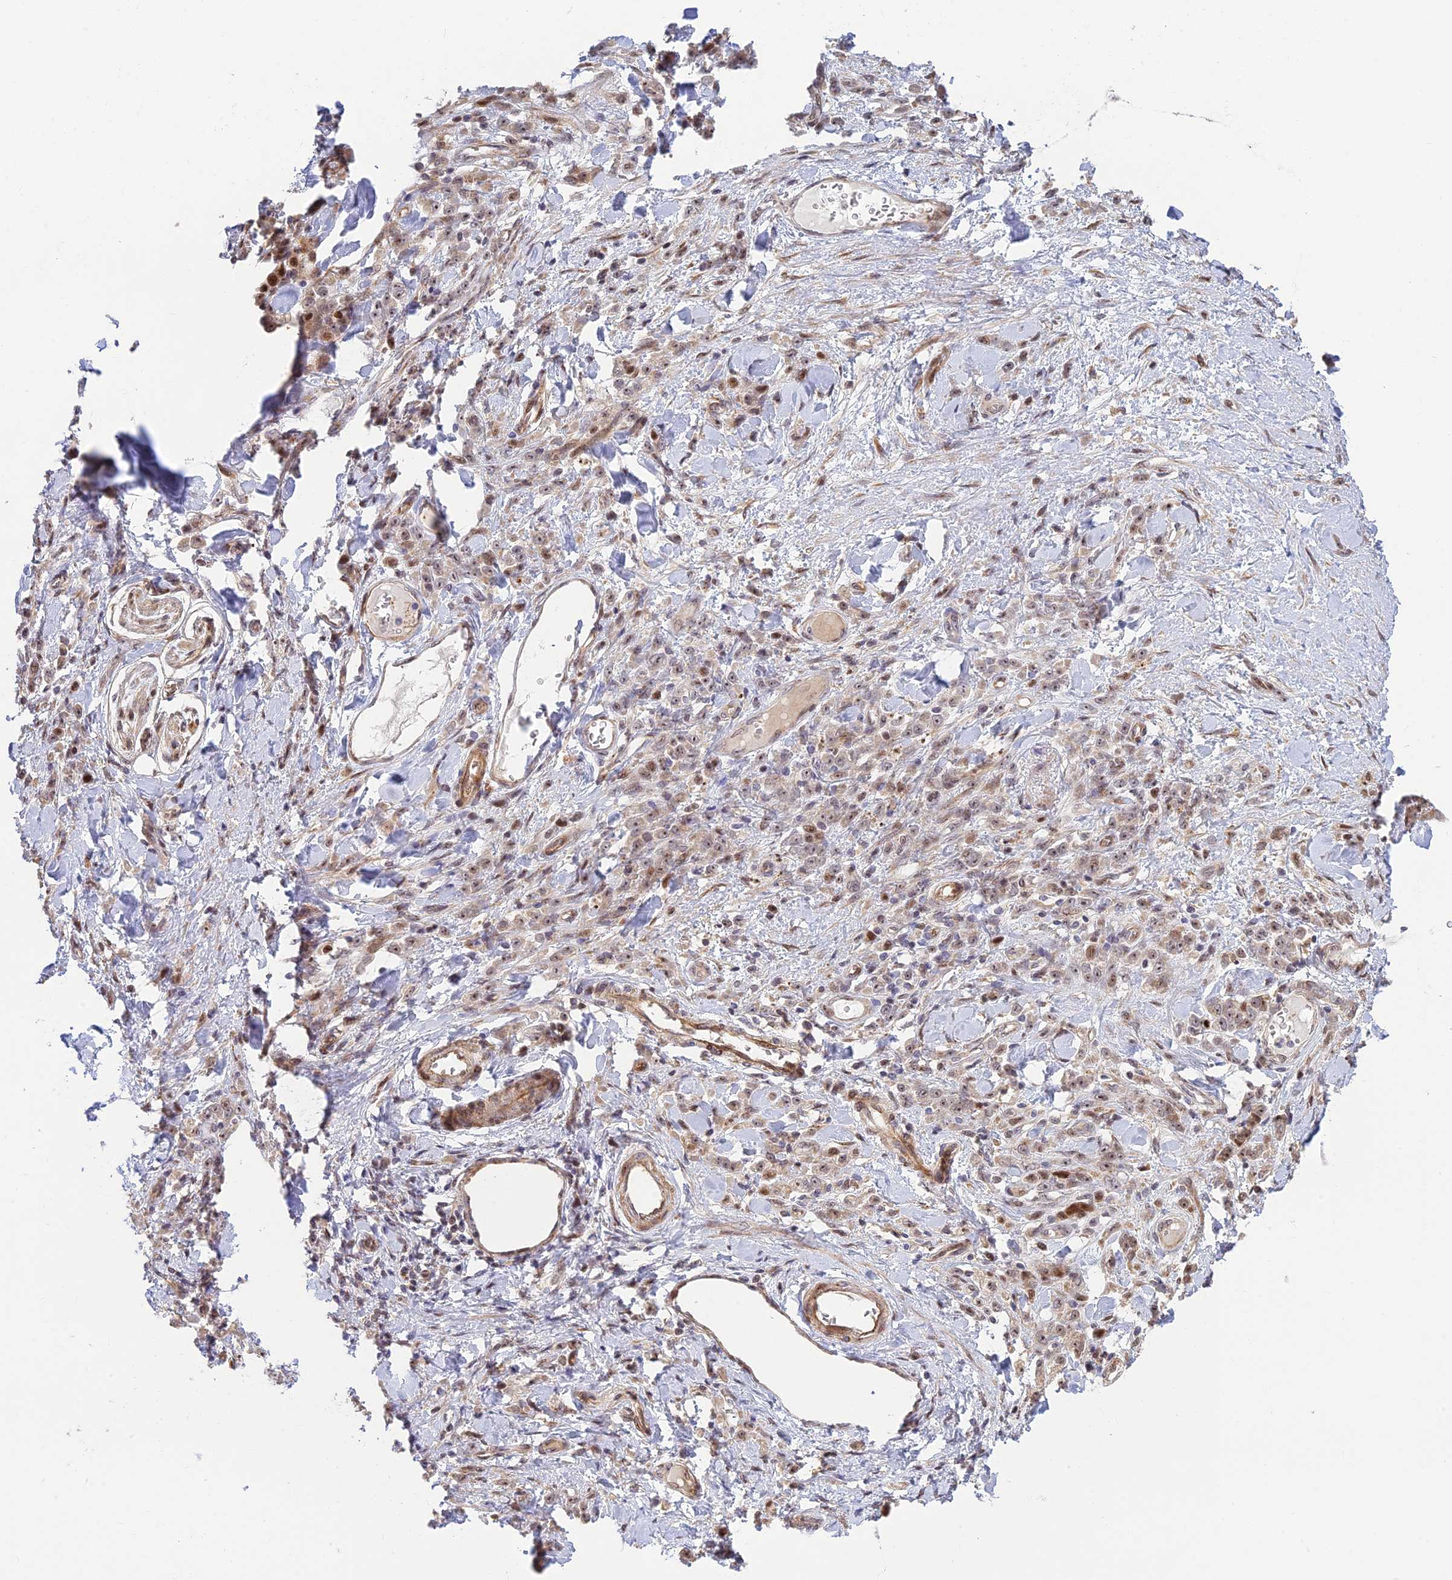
{"staining": {"intensity": "moderate", "quantity": "25%-75%", "location": "cytoplasmic/membranous,nuclear"}, "tissue": "stomach cancer", "cell_type": "Tumor cells", "image_type": "cancer", "snomed": [{"axis": "morphology", "description": "Normal tissue, NOS"}, {"axis": "morphology", "description": "Adenocarcinoma, NOS"}, {"axis": "topography", "description": "Stomach"}], "caption": "Stomach cancer stained with IHC displays moderate cytoplasmic/membranous and nuclear staining in about 25%-75% of tumor cells.", "gene": "UFSP2", "patient": {"sex": "male", "age": 82}}